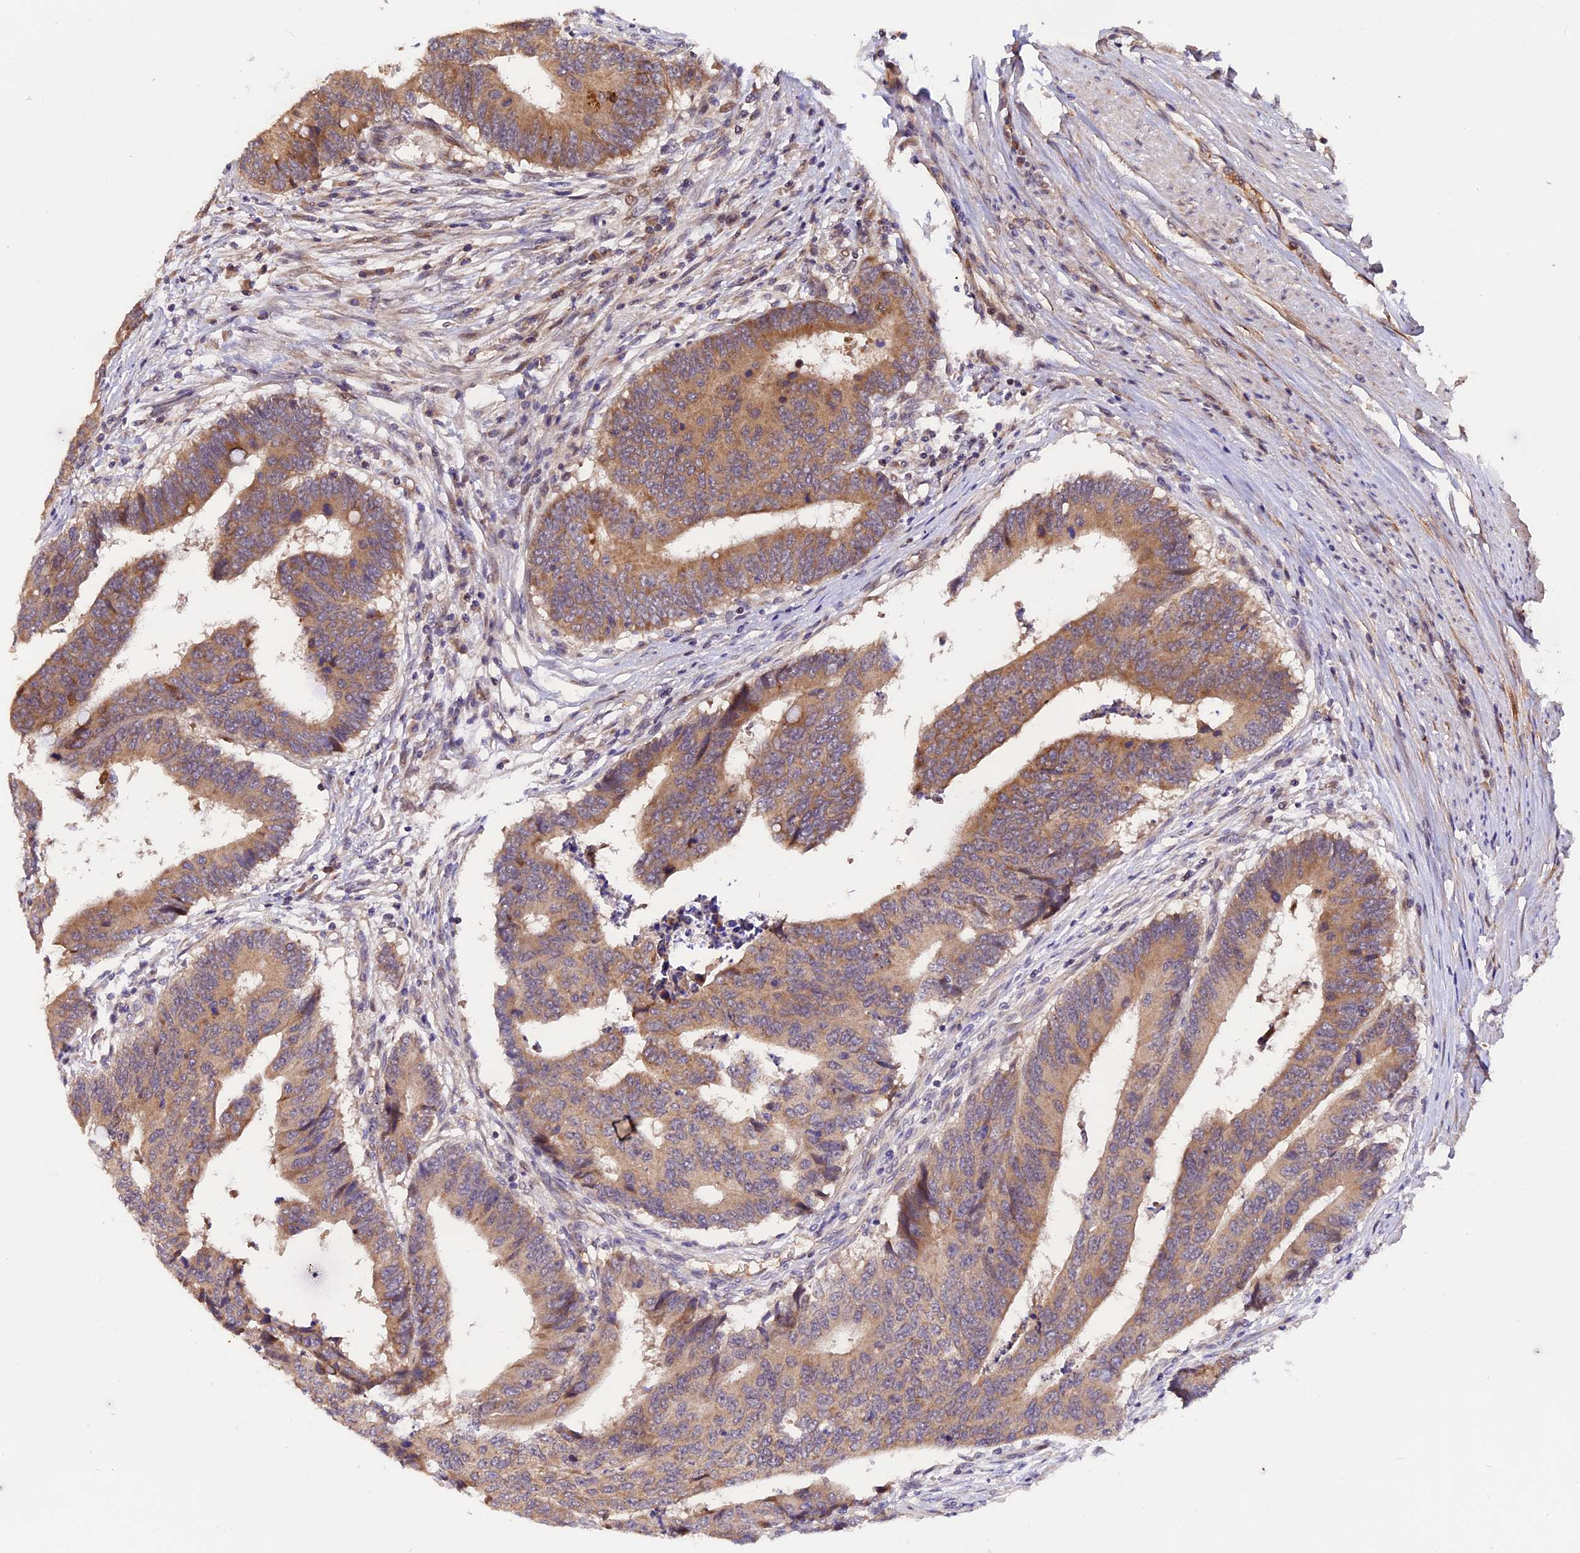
{"staining": {"intensity": "moderate", "quantity": ">75%", "location": "cytoplasmic/membranous"}, "tissue": "colorectal cancer", "cell_type": "Tumor cells", "image_type": "cancer", "snomed": [{"axis": "morphology", "description": "Adenocarcinoma, NOS"}, {"axis": "topography", "description": "Rectum"}], "caption": "A brown stain shows moderate cytoplasmic/membranous staining of a protein in human colorectal adenocarcinoma tumor cells. The staining is performed using DAB (3,3'-diaminobenzidine) brown chromogen to label protein expression. The nuclei are counter-stained blue using hematoxylin.", "gene": "TRMT1", "patient": {"sex": "male", "age": 84}}